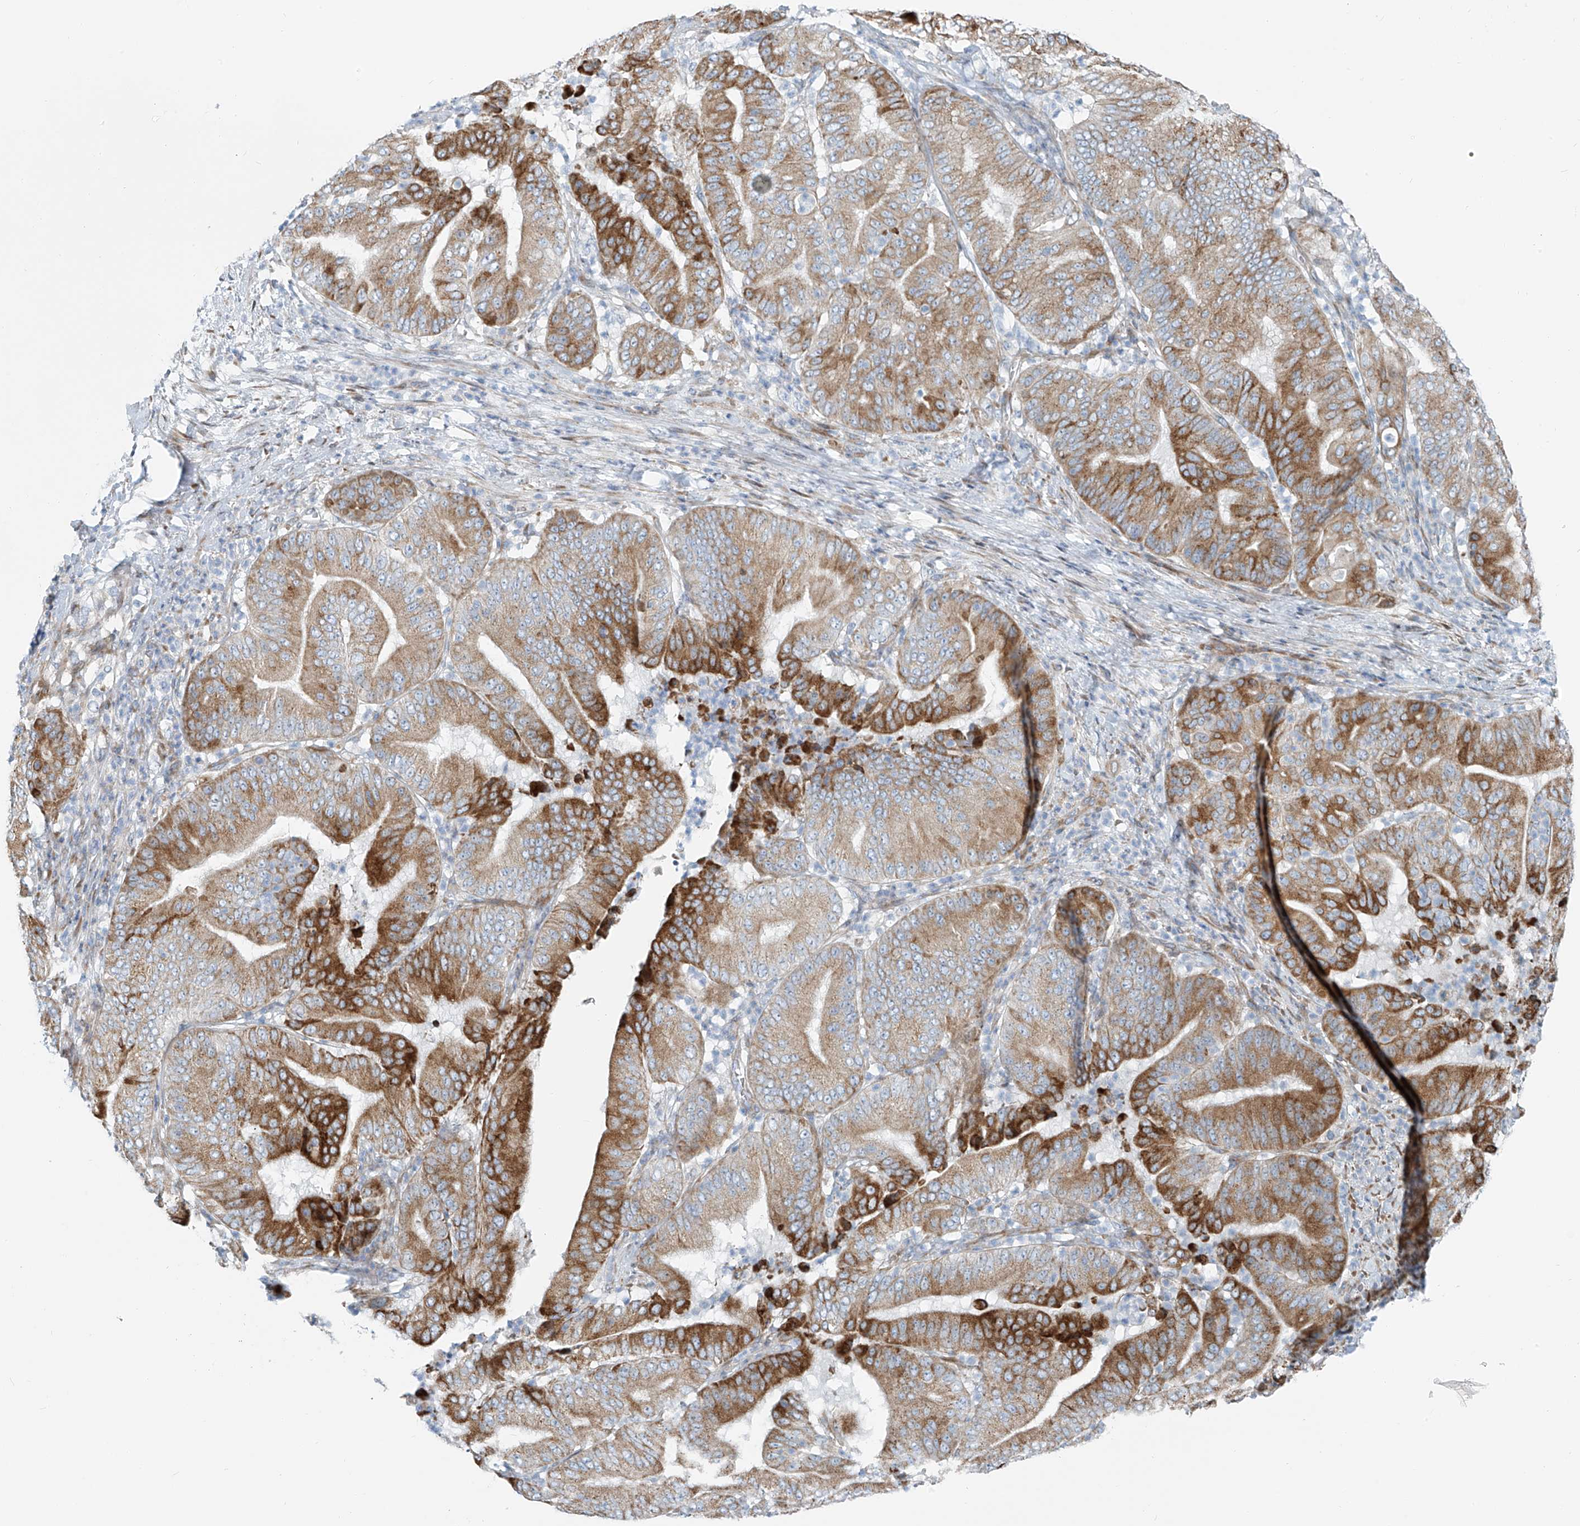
{"staining": {"intensity": "moderate", "quantity": "25%-75%", "location": "cytoplasmic/membranous"}, "tissue": "pancreatic cancer", "cell_type": "Tumor cells", "image_type": "cancer", "snomed": [{"axis": "morphology", "description": "Adenocarcinoma, NOS"}, {"axis": "topography", "description": "Pancreas"}], "caption": "This is a photomicrograph of immunohistochemistry (IHC) staining of pancreatic cancer, which shows moderate expression in the cytoplasmic/membranous of tumor cells.", "gene": "HIC2", "patient": {"sex": "female", "age": 77}}